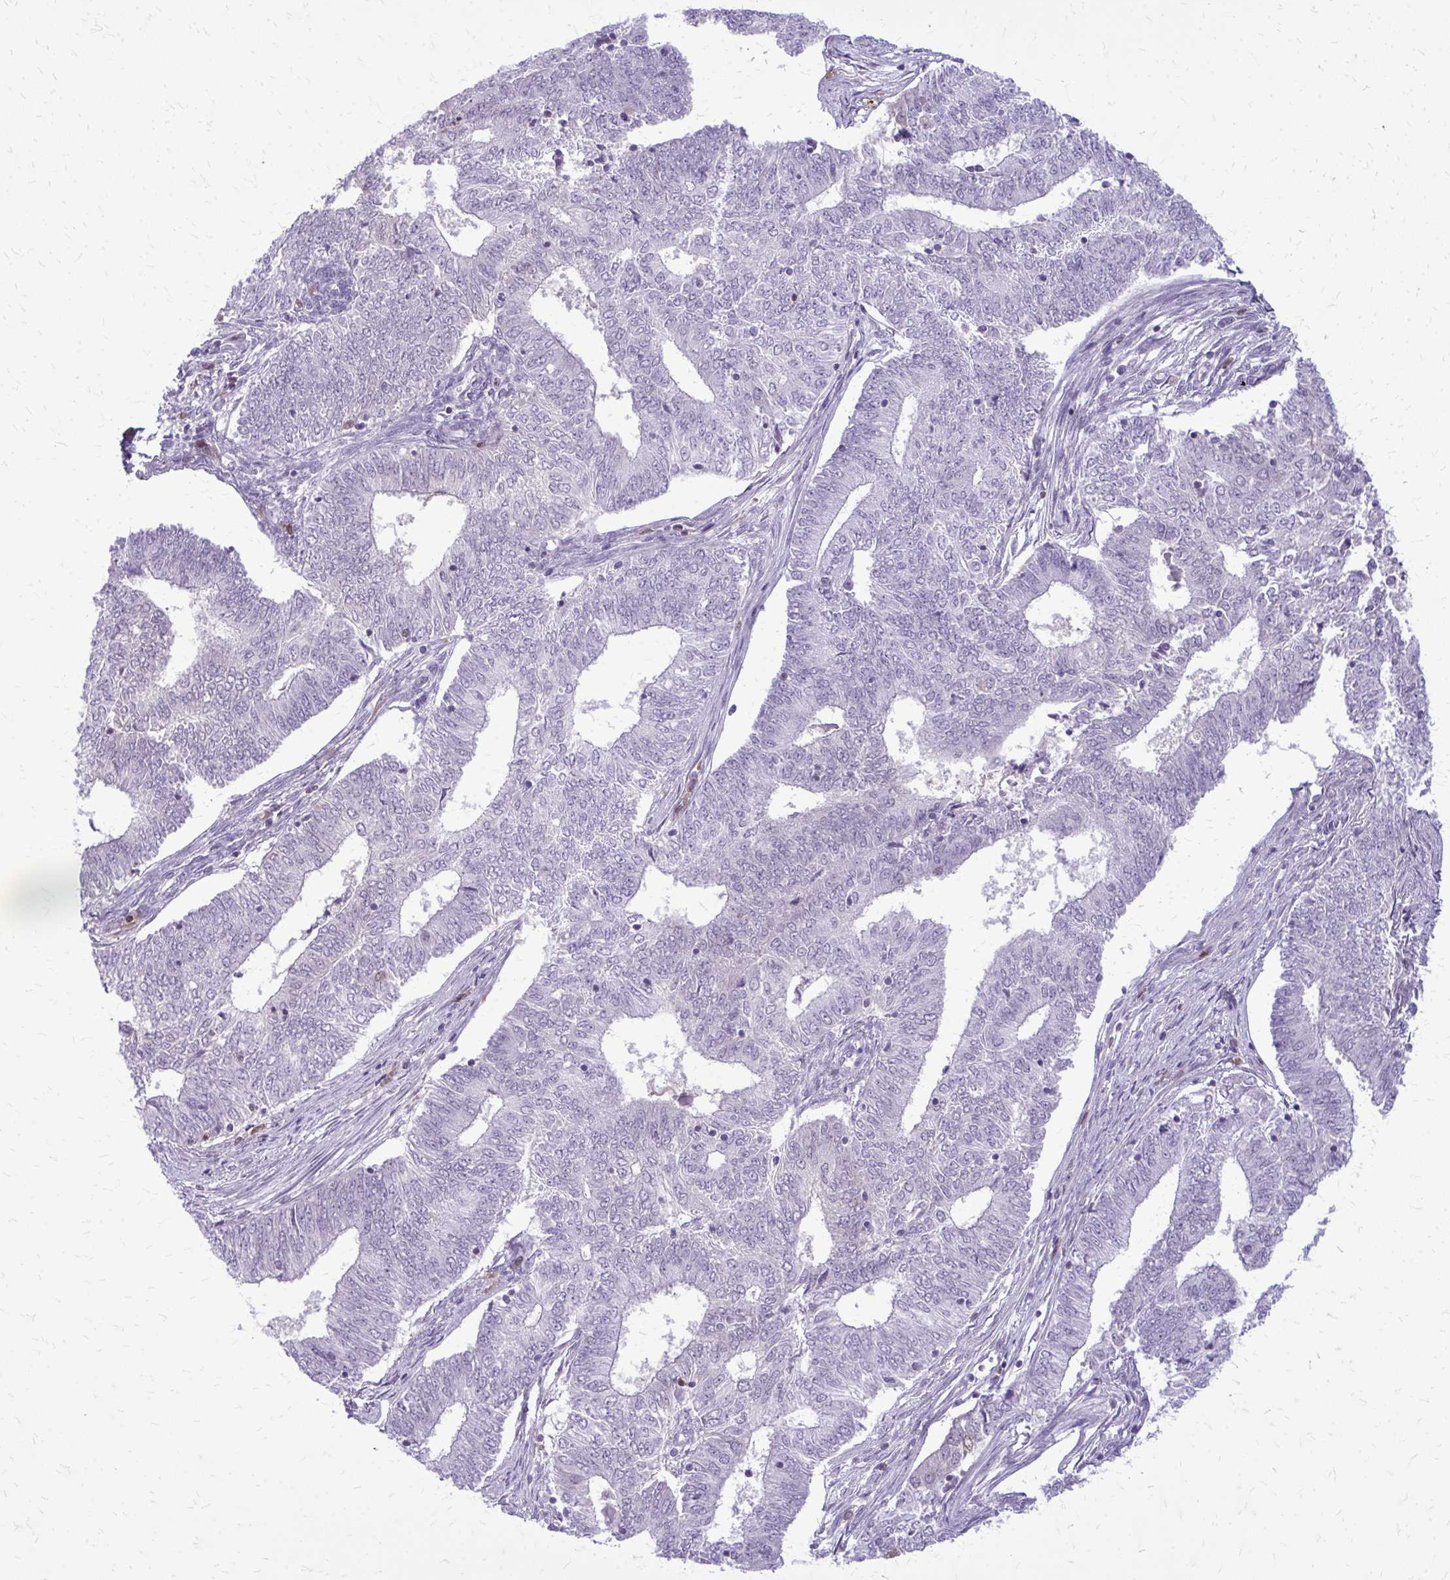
{"staining": {"intensity": "negative", "quantity": "none", "location": "none"}, "tissue": "endometrial cancer", "cell_type": "Tumor cells", "image_type": "cancer", "snomed": [{"axis": "morphology", "description": "Adenocarcinoma, NOS"}, {"axis": "topography", "description": "Endometrium"}], "caption": "A high-resolution image shows immunohistochemistry staining of endometrial adenocarcinoma, which reveals no significant staining in tumor cells.", "gene": "GLRX", "patient": {"sex": "female", "age": 62}}